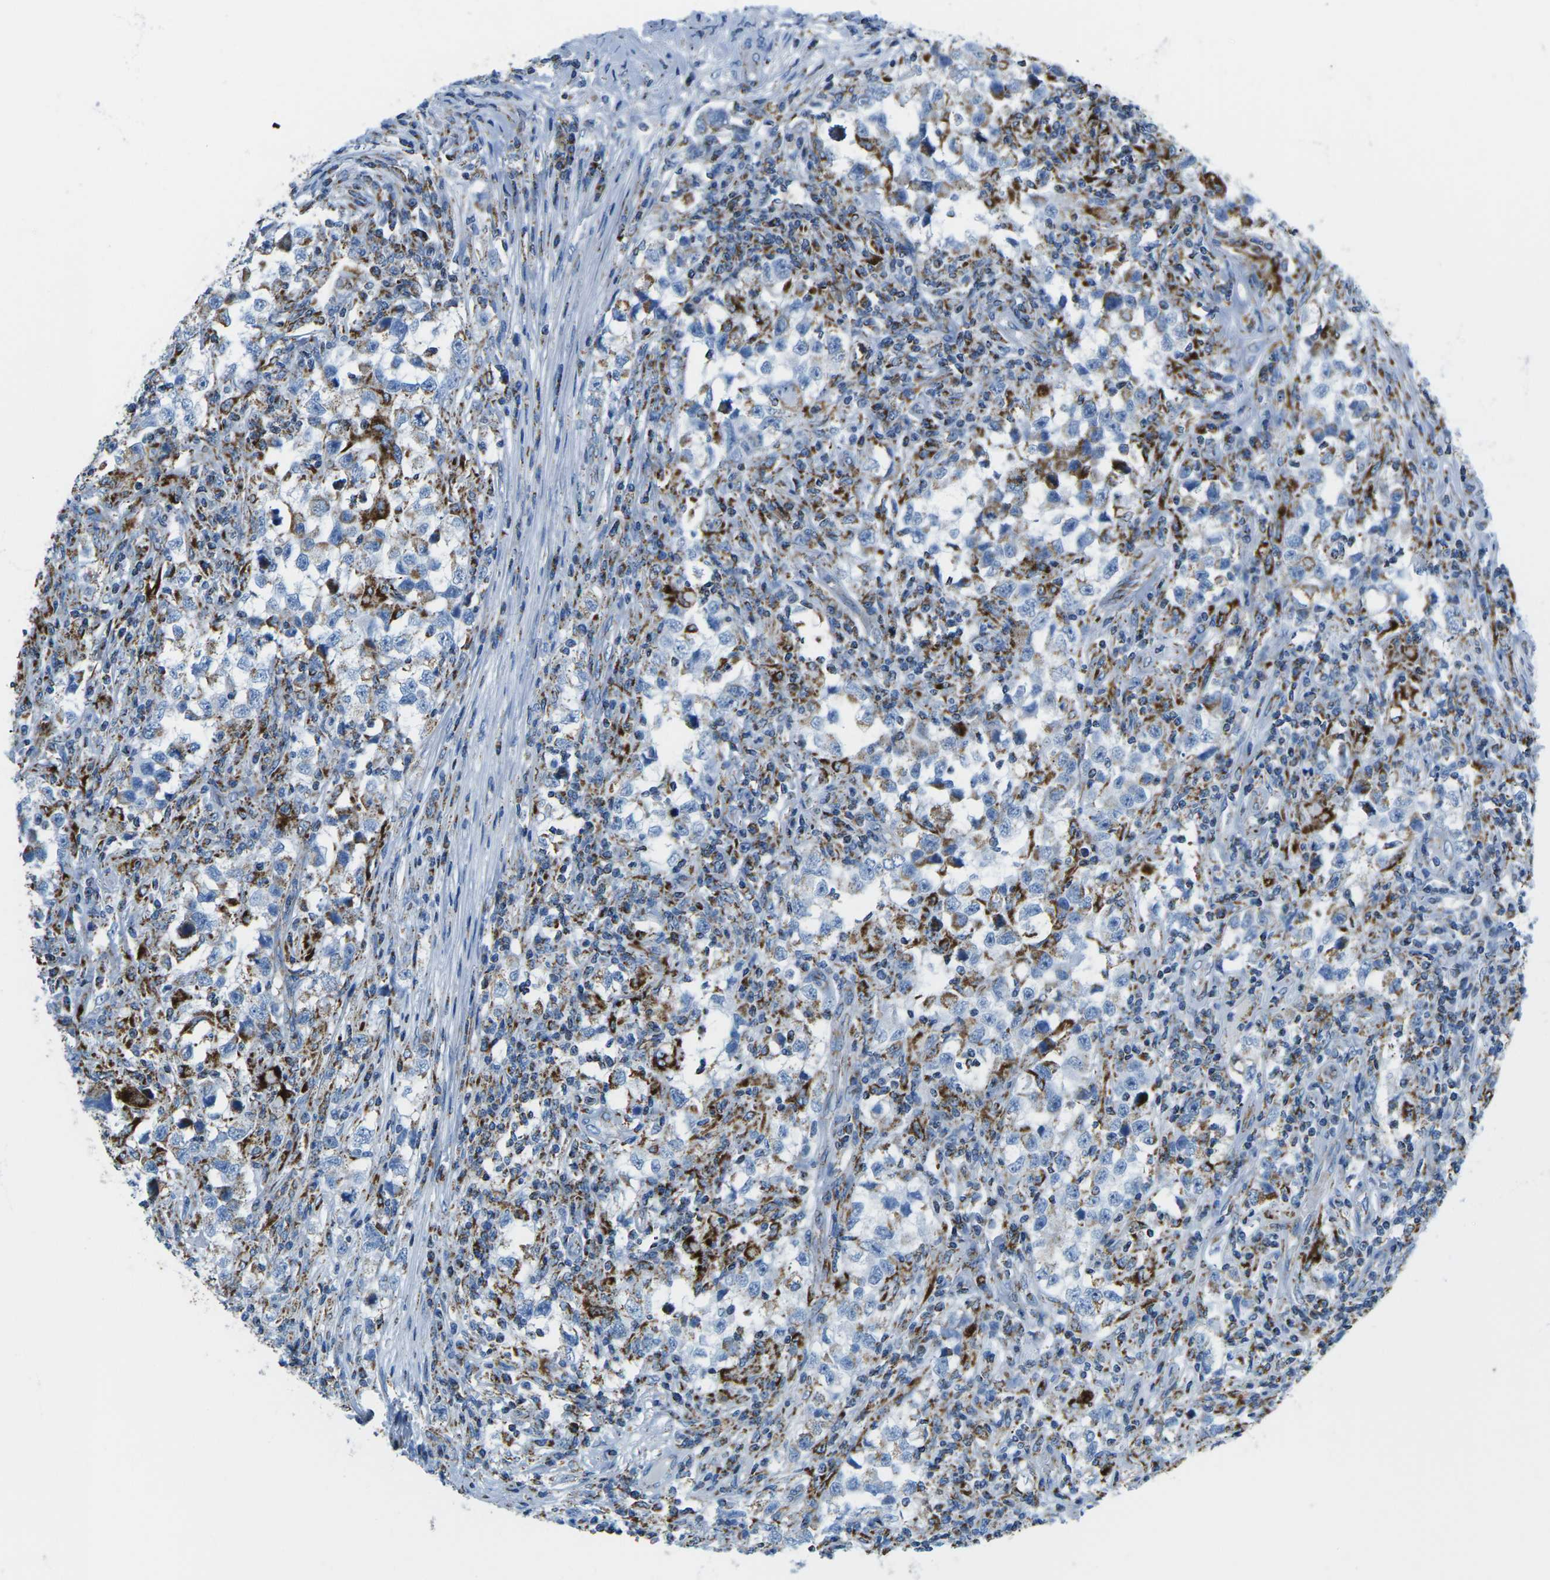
{"staining": {"intensity": "strong", "quantity": "<25%", "location": "cytoplasmic/membranous"}, "tissue": "testis cancer", "cell_type": "Tumor cells", "image_type": "cancer", "snomed": [{"axis": "morphology", "description": "Carcinoma, Embryonal, NOS"}, {"axis": "topography", "description": "Testis"}], "caption": "Brown immunohistochemical staining in testis cancer exhibits strong cytoplasmic/membranous expression in approximately <25% of tumor cells. (DAB (3,3'-diaminobenzidine) = brown stain, brightfield microscopy at high magnification).", "gene": "COX6C", "patient": {"sex": "male", "age": 21}}